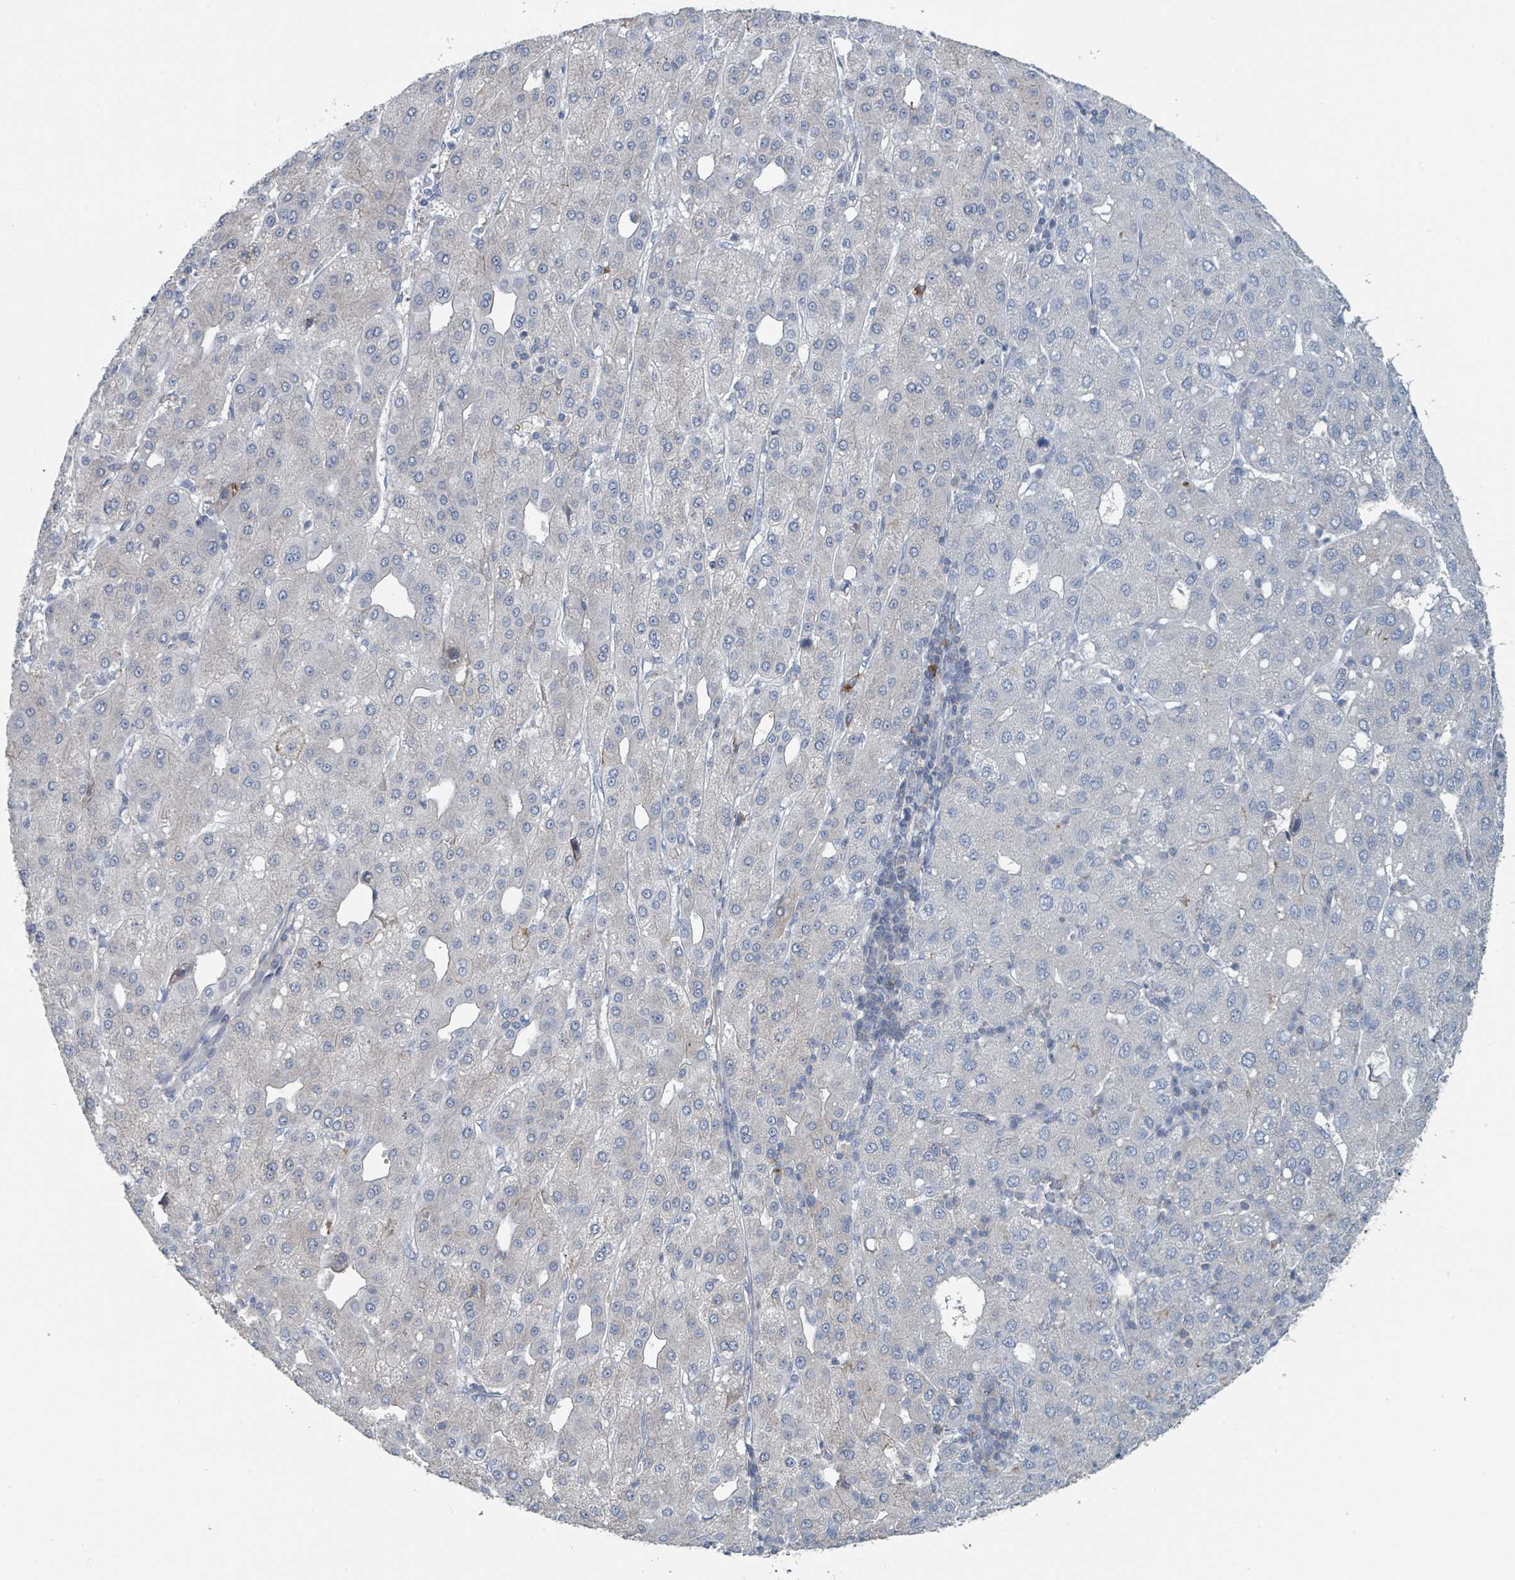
{"staining": {"intensity": "negative", "quantity": "none", "location": "none"}, "tissue": "liver cancer", "cell_type": "Tumor cells", "image_type": "cancer", "snomed": [{"axis": "morphology", "description": "Carcinoma, Hepatocellular, NOS"}, {"axis": "topography", "description": "Liver"}], "caption": "A histopathology image of human hepatocellular carcinoma (liver) is negative for staining in tumor cells.", "gene": "ANKRD55", "patient": {"sex": "male", "age": 65}}